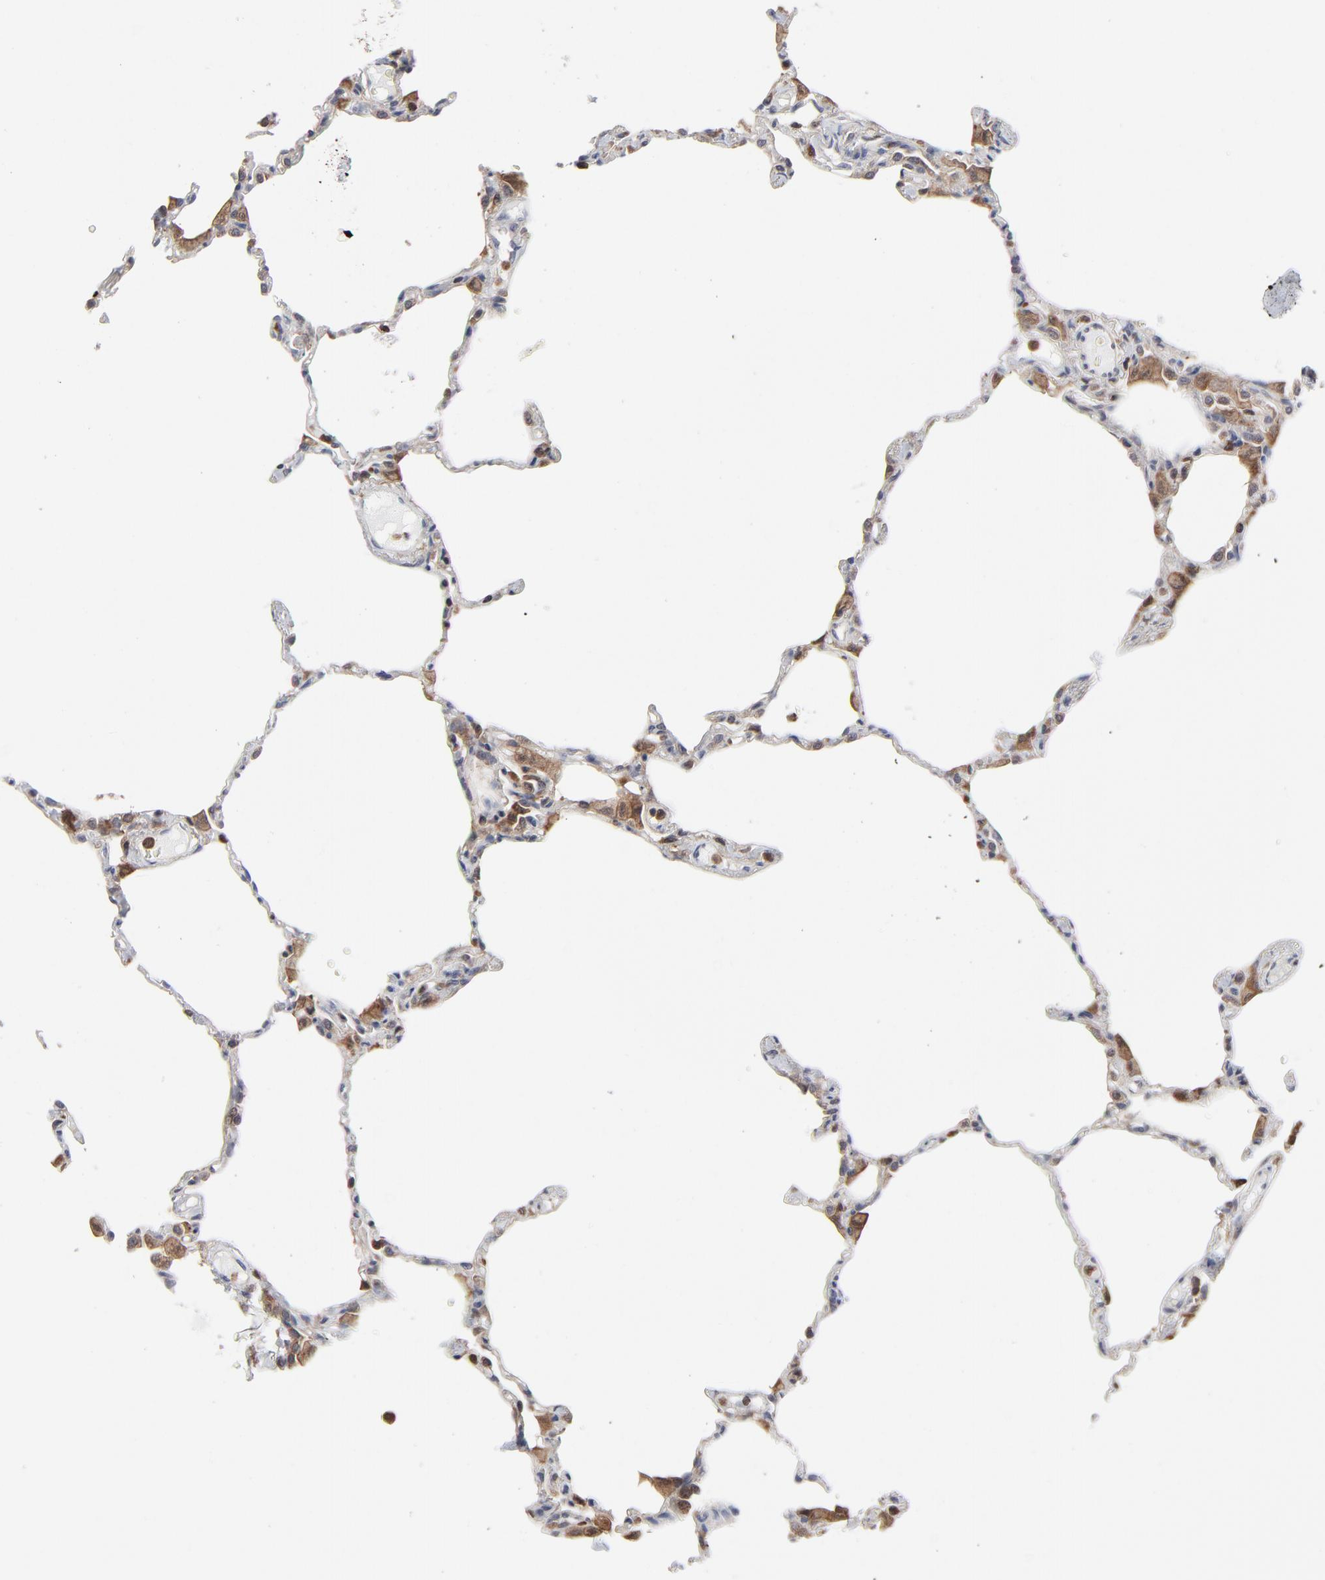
{"staining": {"intensity": "weak", "quantity": ">75%", "location": "cytoplasmic/membranous"}, "tissue": "lung", "cell_type": "Alveolar cells", "image_type": "normal", "snomed": [{"axis": "morphology", "description": "Normal tissue, NOS"}, {"axis": "topography", "description": "Lung"}], "caption": "IHC staining of unremarkable lung, which shows low levels of weak cytoplasmic/membranous expression in approximately >75% of alveolar cells indicating weak cytoplasmic/membranous protein expression. The staining was performed using DAB (brown) for protein detection and nuclei were counterstained in hematoxylin (blue).", "gene": "MAP2K1", "patient": {"sex": "female", "age": 49}}